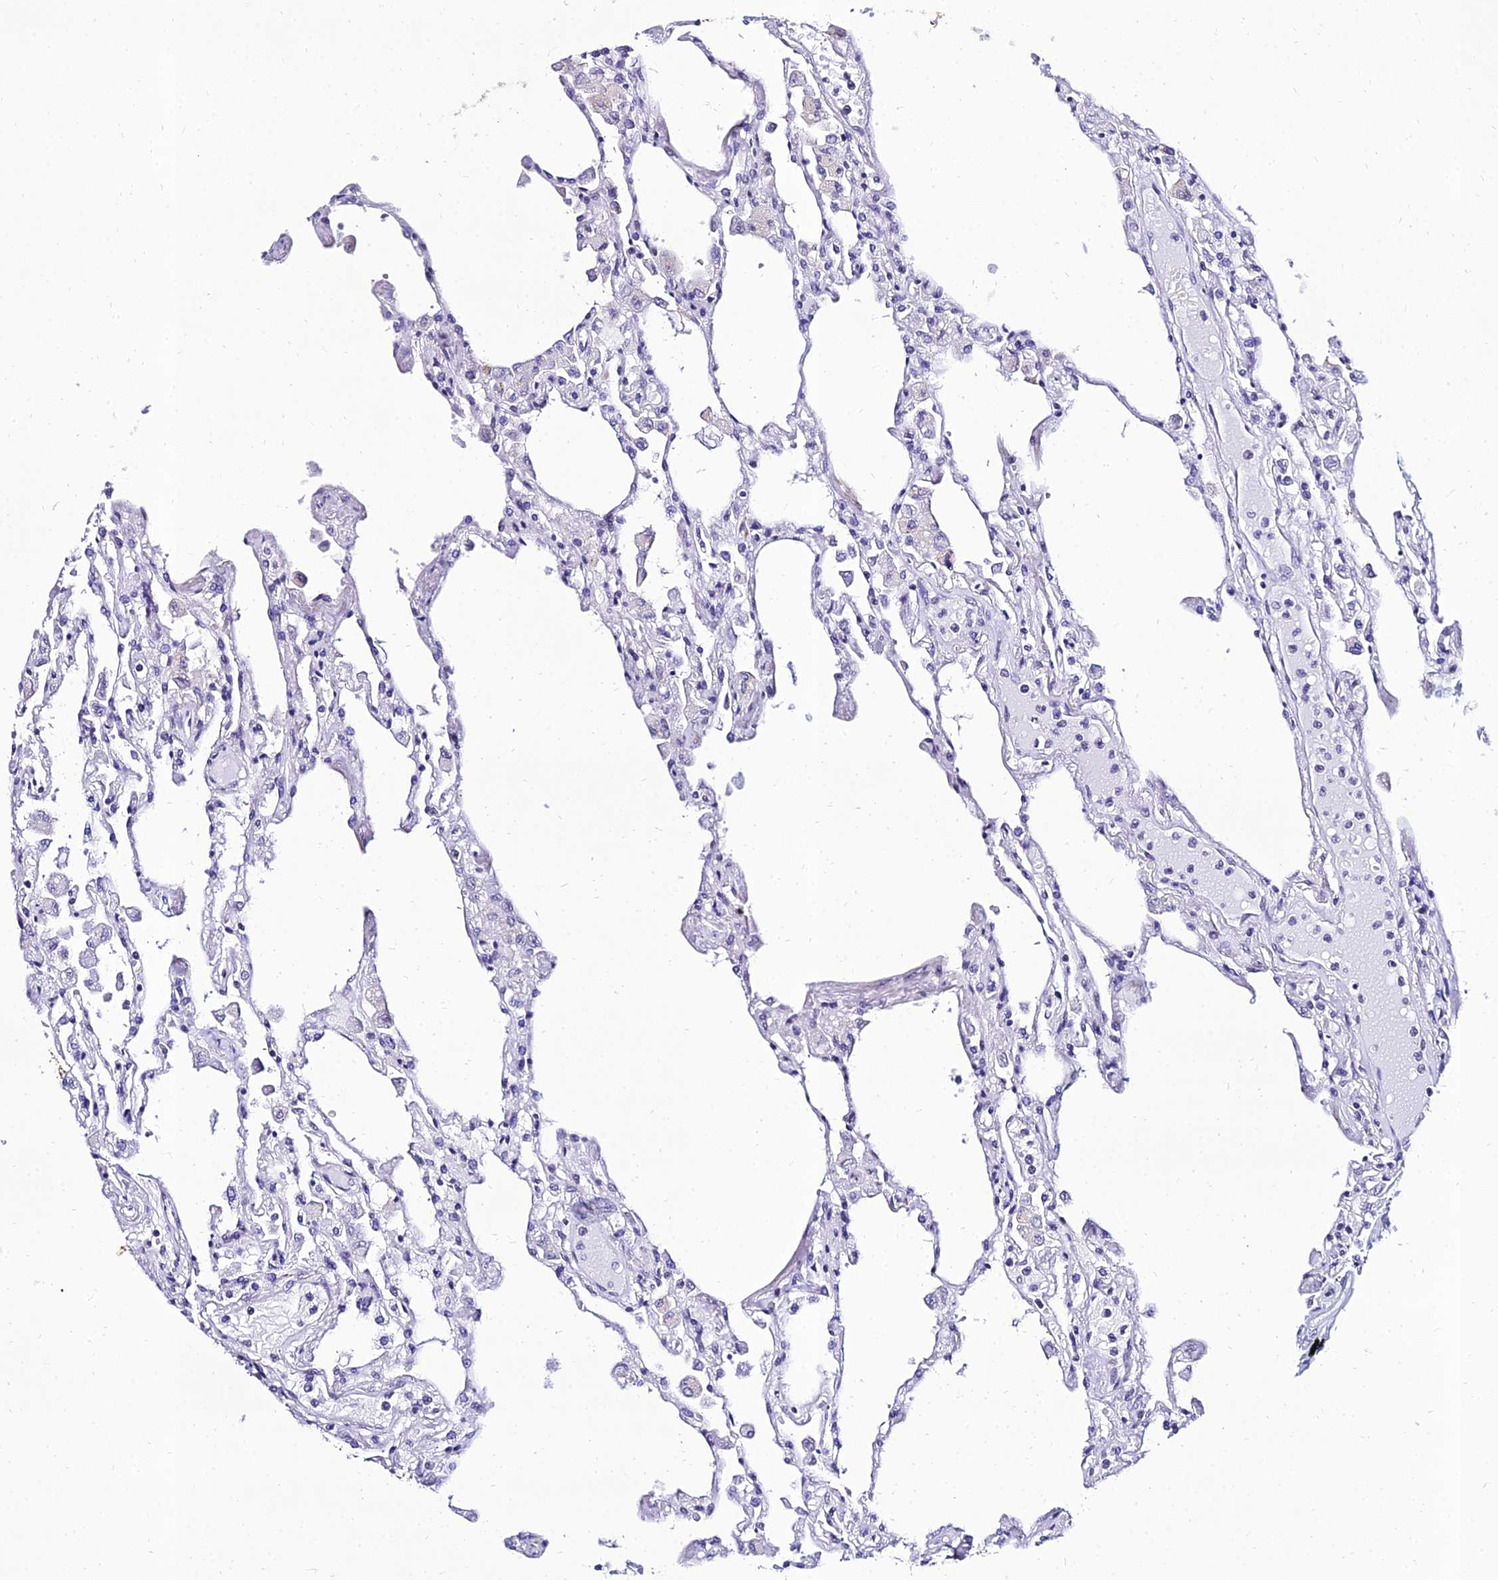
{"staining": {"intensity": "negative", "quantity": "none", "location": "none"}, "tissue": "lung", "cell_type": "Alveolar cells", "image_type": "normal", "snomed": [{"axis": "morphology", "description": "Normal tissue, NOS"}, {"axis": "topography", "description": "Bronchus"}, {"axis": "topography", "description": "Lung"}], "caption": "A high-resolution micrograph shows IHC staining of benign lung, which displays no significant staining in alveolar cells. (DAB (3,3'-diaminobenzidine) IHC, high magnification).", "gene": "PPP4R2", "patient": {"sex": "female", "age": 49}}